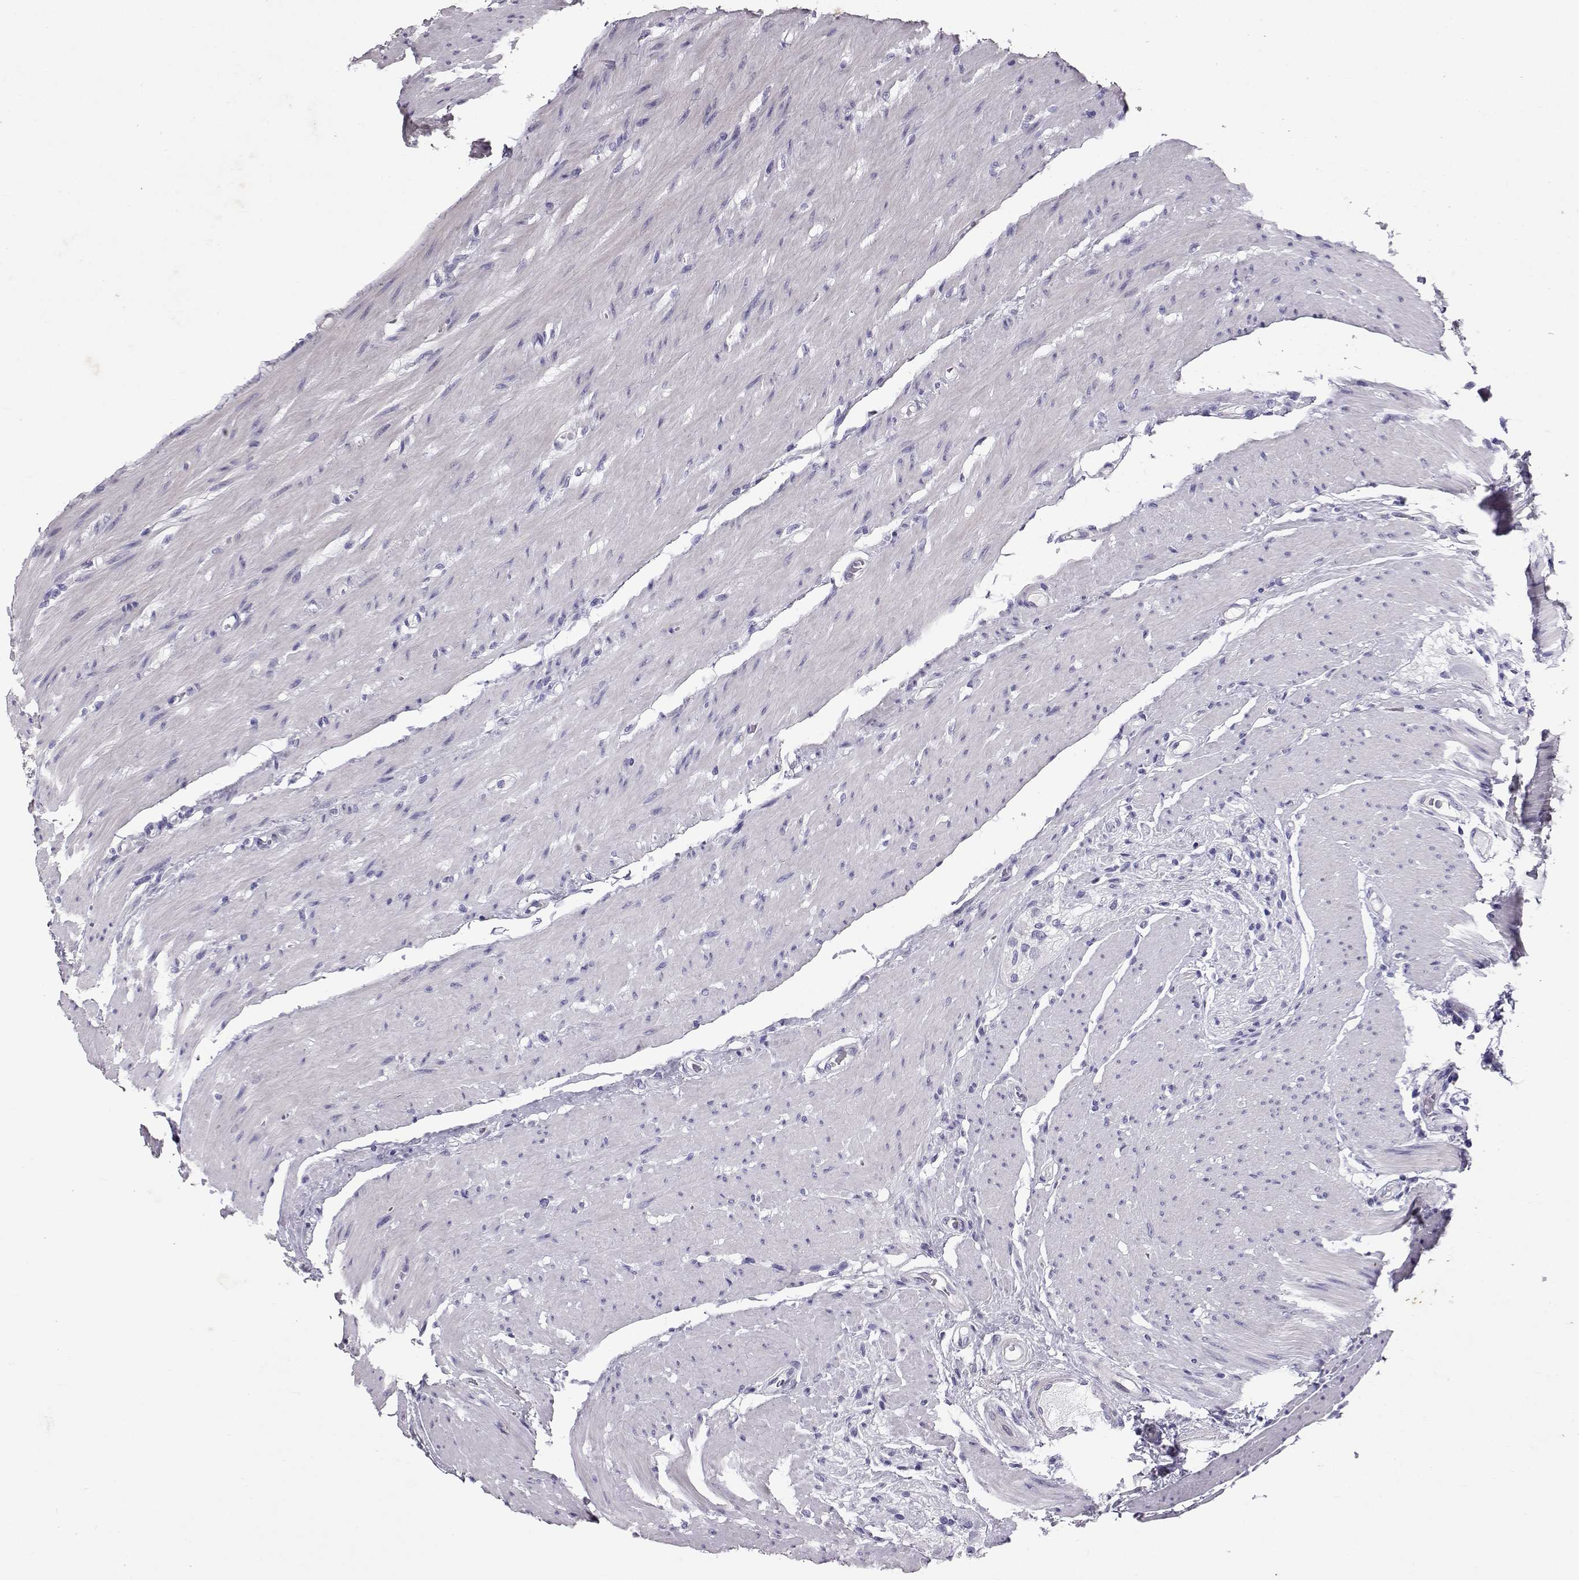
{"staining": {"intensity": "negative", "quantity": "none", "location": "none"}, "tissue": "colon", "cell_type": "Endothelial cells", "image_type": "normal", "snomed": [{"axis": "morphology", "description": "Normal tissue, NOS"}, {"axis": "topography", "description": "Colon"}], "caption": "A high-resolution photomicrograph shows immunohistochemistry staining of unremarkable colon, which displays no significant expression in endothelial cells.", "gene": "RD3", "patient": {"sex": "female", "age": 65}}